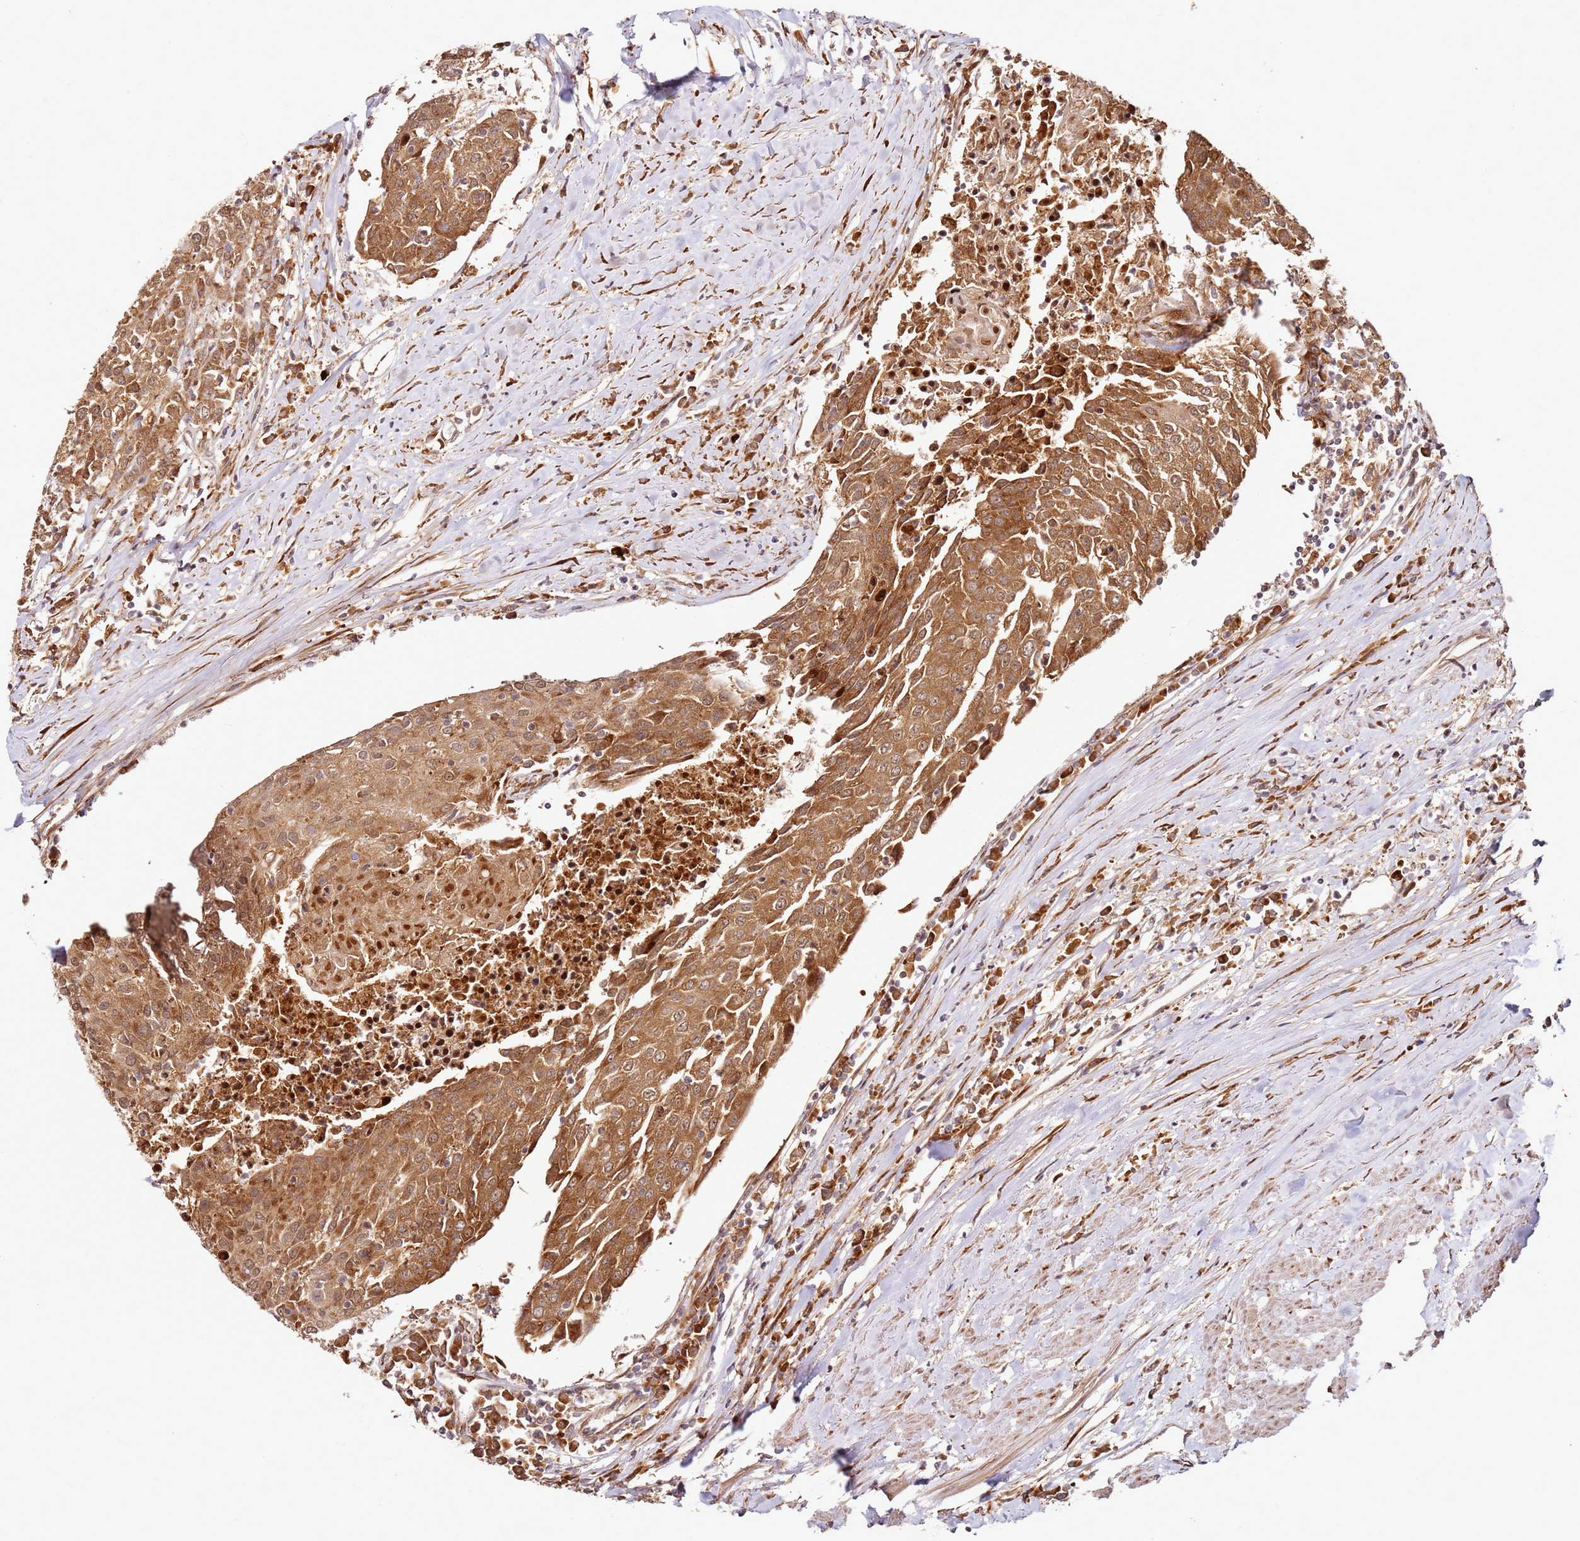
{"staining": {"intensity": "moderate", "quantity": ">75%", "location": "cytoplasmic/membranous,nuclear"}, "tissue": "urothelial cancer", "cell_type": "Tumor cells", "image_type": "cancer", "snomed": [{"axis": "morphology", "description": "Urothelial carcinoma, High grade"}, {"axis": "topography", "description": "Urinary bladder"}], "caption": "Moderate cytoplasmic/membranous and nuclear staining is appreciated in about >75% of tumor cells in urothelial cancer. (IHC, brightfield microscopy, high magnification).", "gene": "RPS3A", "patient": {"sex": "female", "age": 85}}